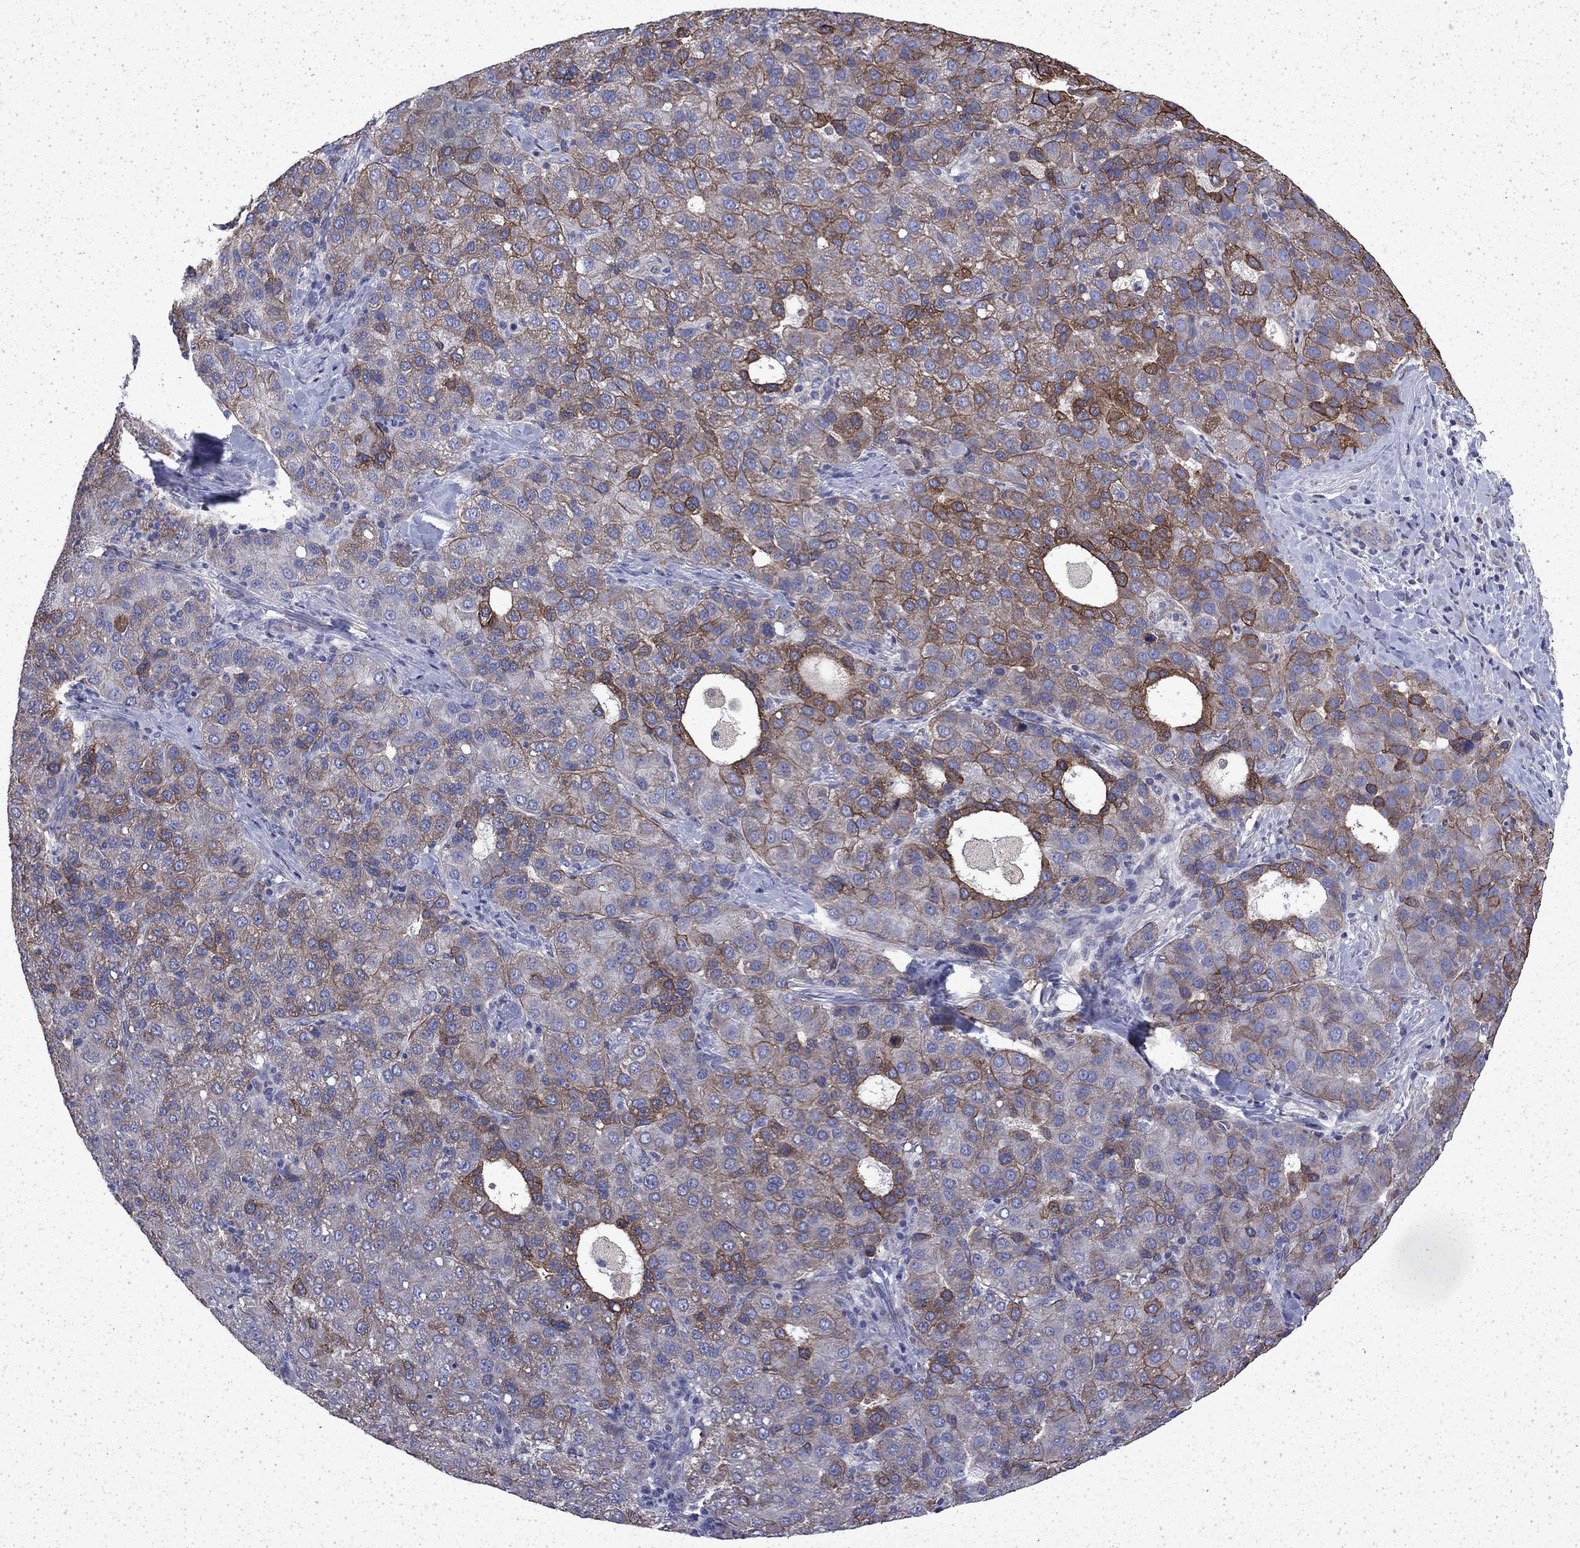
{"staining": {"intensity": "moderate", "quantity": "25%-75%", "location": "cytoplasmic/membranous"}, "tissue": "liver cancer", "cell_type": "Tumor cells", "image_type": "cancer", "snomed": [{"axis": "morphology", "description": "Carcinoma, Hepatocellular, NOS"}, {"axis": "topography", "description": "Liver"}], "caption": "Immunohistochemical staining of human hepatocellular carcinoma (liver) exhibits medium levels of moderate cytoplasmic/membranous positivity in approximately 25%-75% of tumor cells. (DAB (3,3'-diaminobenzidine) IHC, brown staining for protein, blue staining for nuclei).", "gene": "DTNA", "patient": {"sex": "male", "age": 65}}